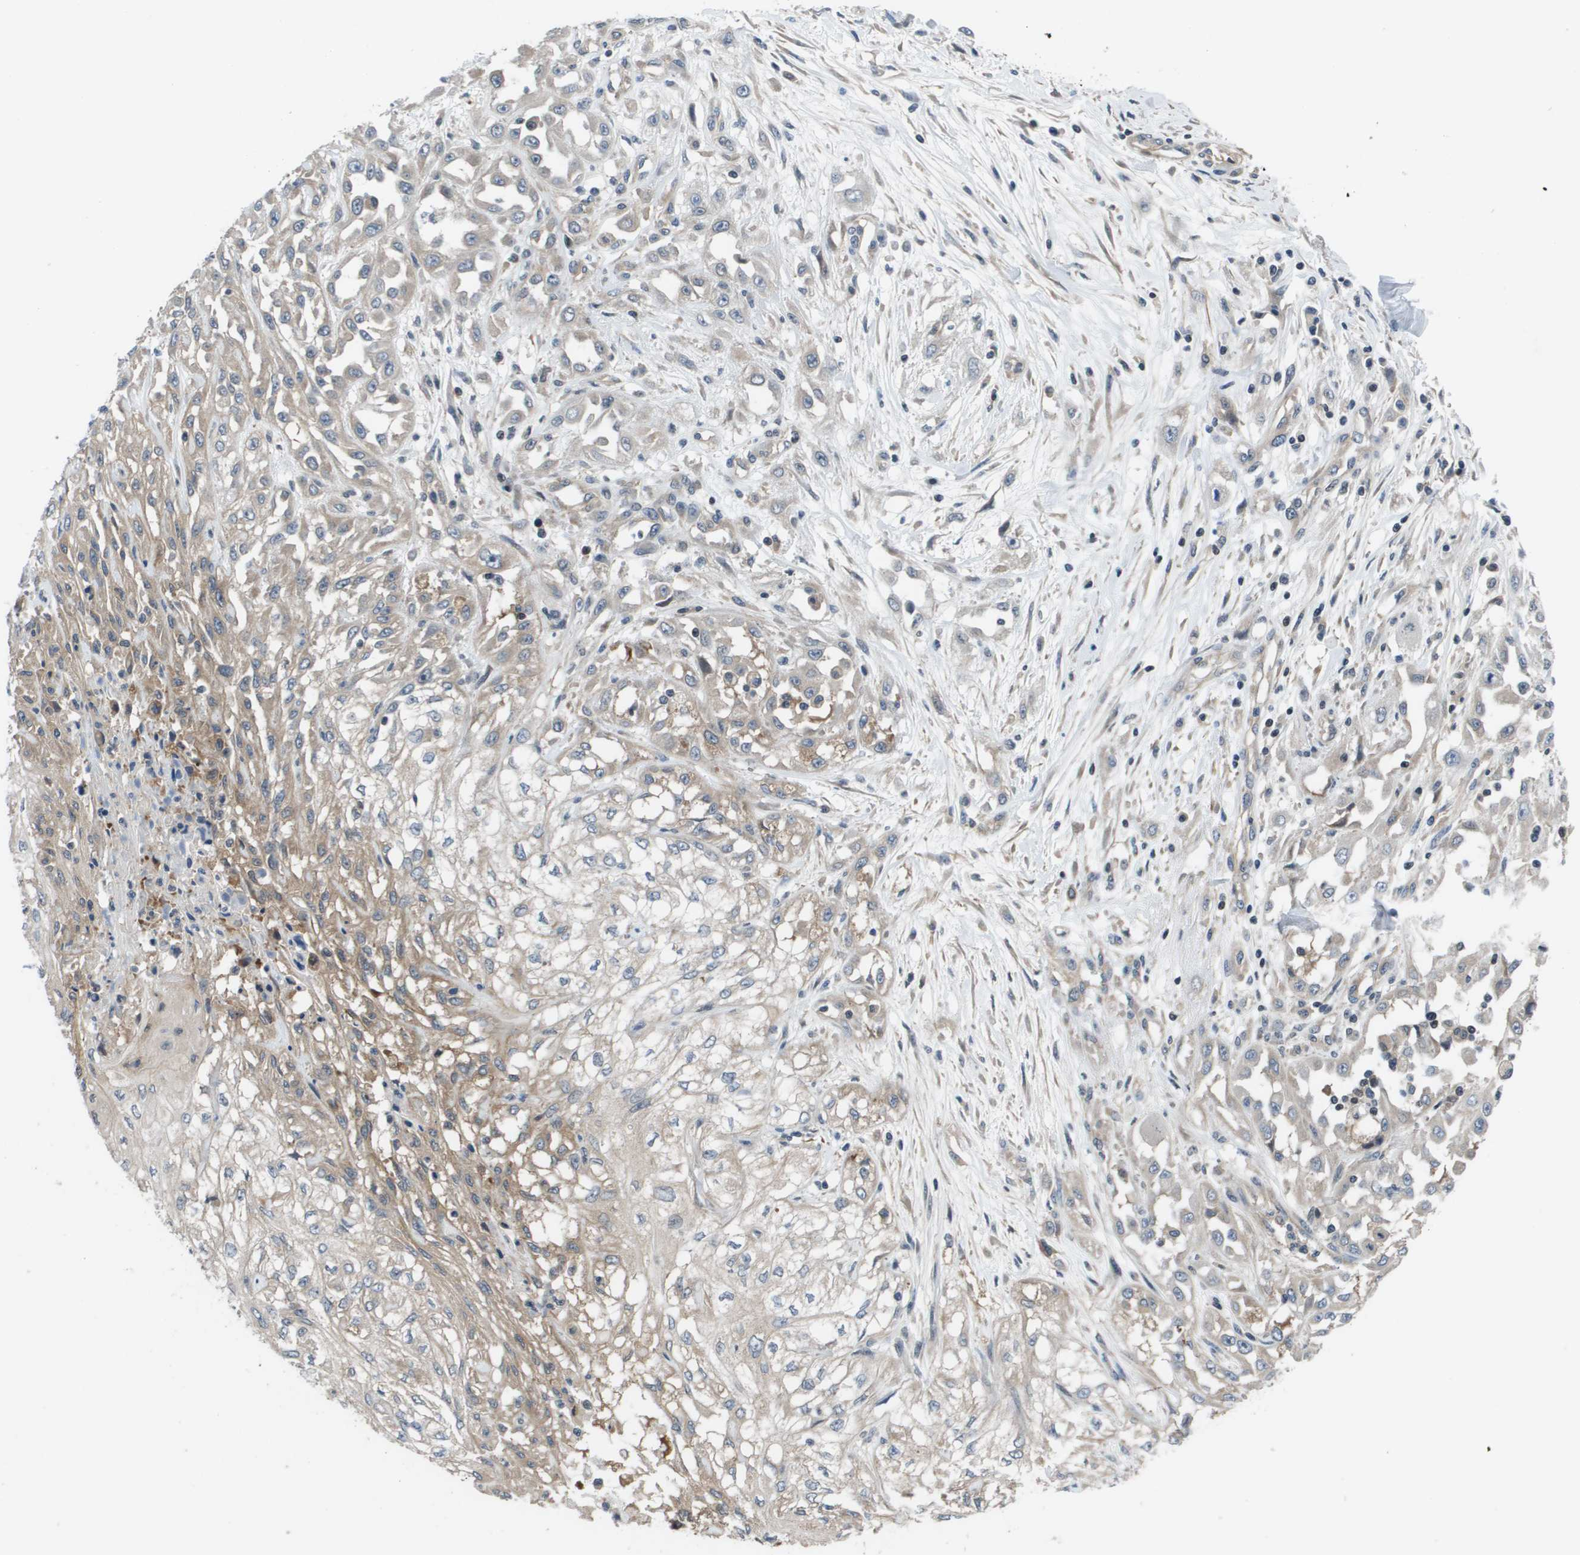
{"staining": {"intensity": "weak", "quantity": "<25%", "location": "cytoplasmic/membranous"}, "tissue": "skin cancer", "cell_type": "Tumor cells", "image_type": "cancer", "snomed": [{"axis": "morphology", "description": "Squamous cell carcinoma, NOS"}, {"axis": "morphology", "description": "Squamous cell carcinoma, metastatic, NOS"}, {"axis": "topography", "description": "Skin"}, {"axis": "topography", "description": "Lymph node"}], "caption": "There is no significant expression in tumor cells of skin metastatic squamous cell carcinoma.", "gene": "ENPP5", "patient": {"sex": "male", "age": 75}}